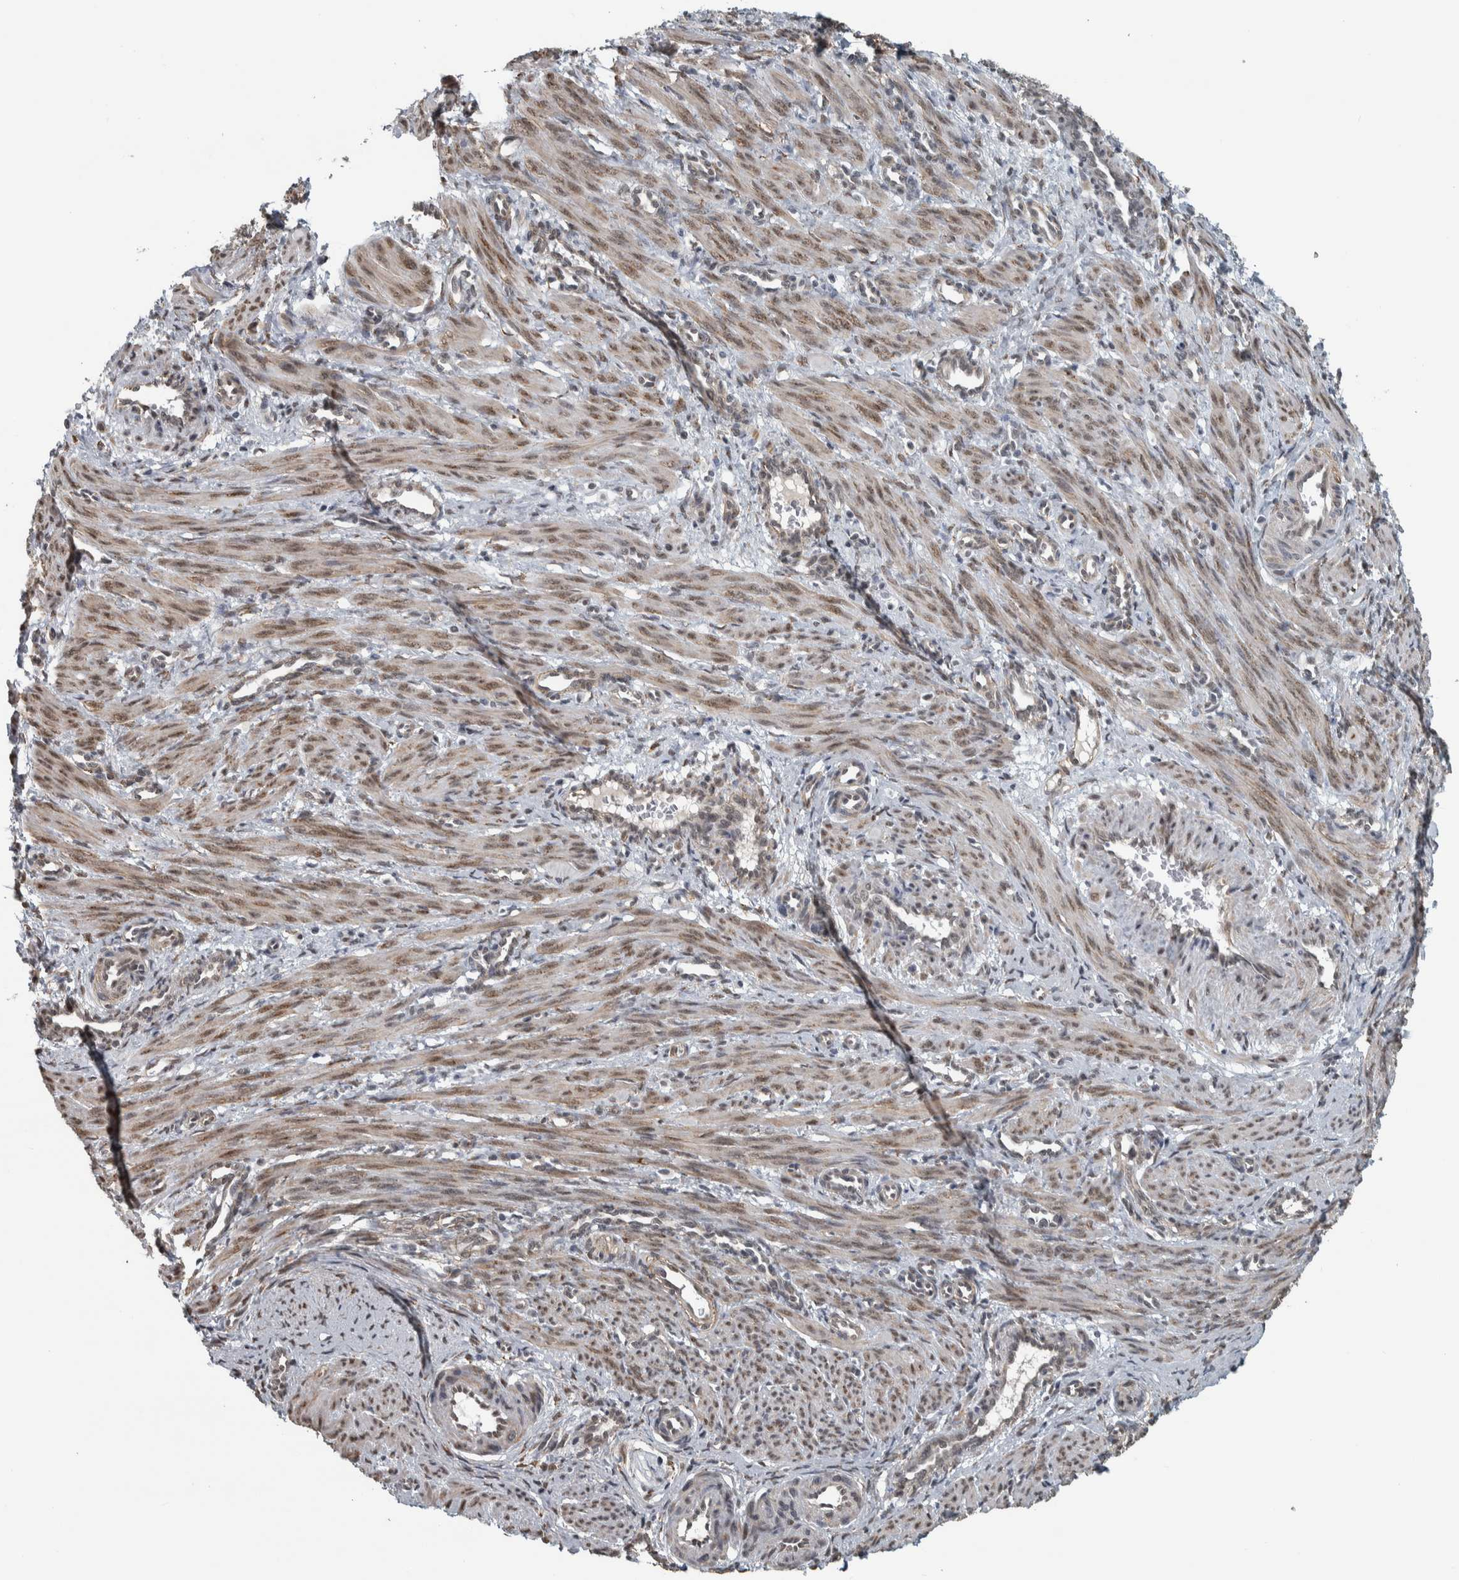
{"staining": {"intensity": "strong", "quantity": ">75%", "location": "nuclear"}, "tissue": "smooth muscle", "cell_type": "Smooth muscle cells", "image_type": "normal", "snomed": [{"axis": "morphology", "description": "Normal tissue, NOS"}, {"axis": "topography", "description": "Endometrium"}], "caption": "Strong nuclear expression is identified in approximately >75% of smooth muscle cells in benign smooth muscle. Nuclei are stained in blue.", "gene": "DDX42", "patient": {"sex": "female", "age": 33}}